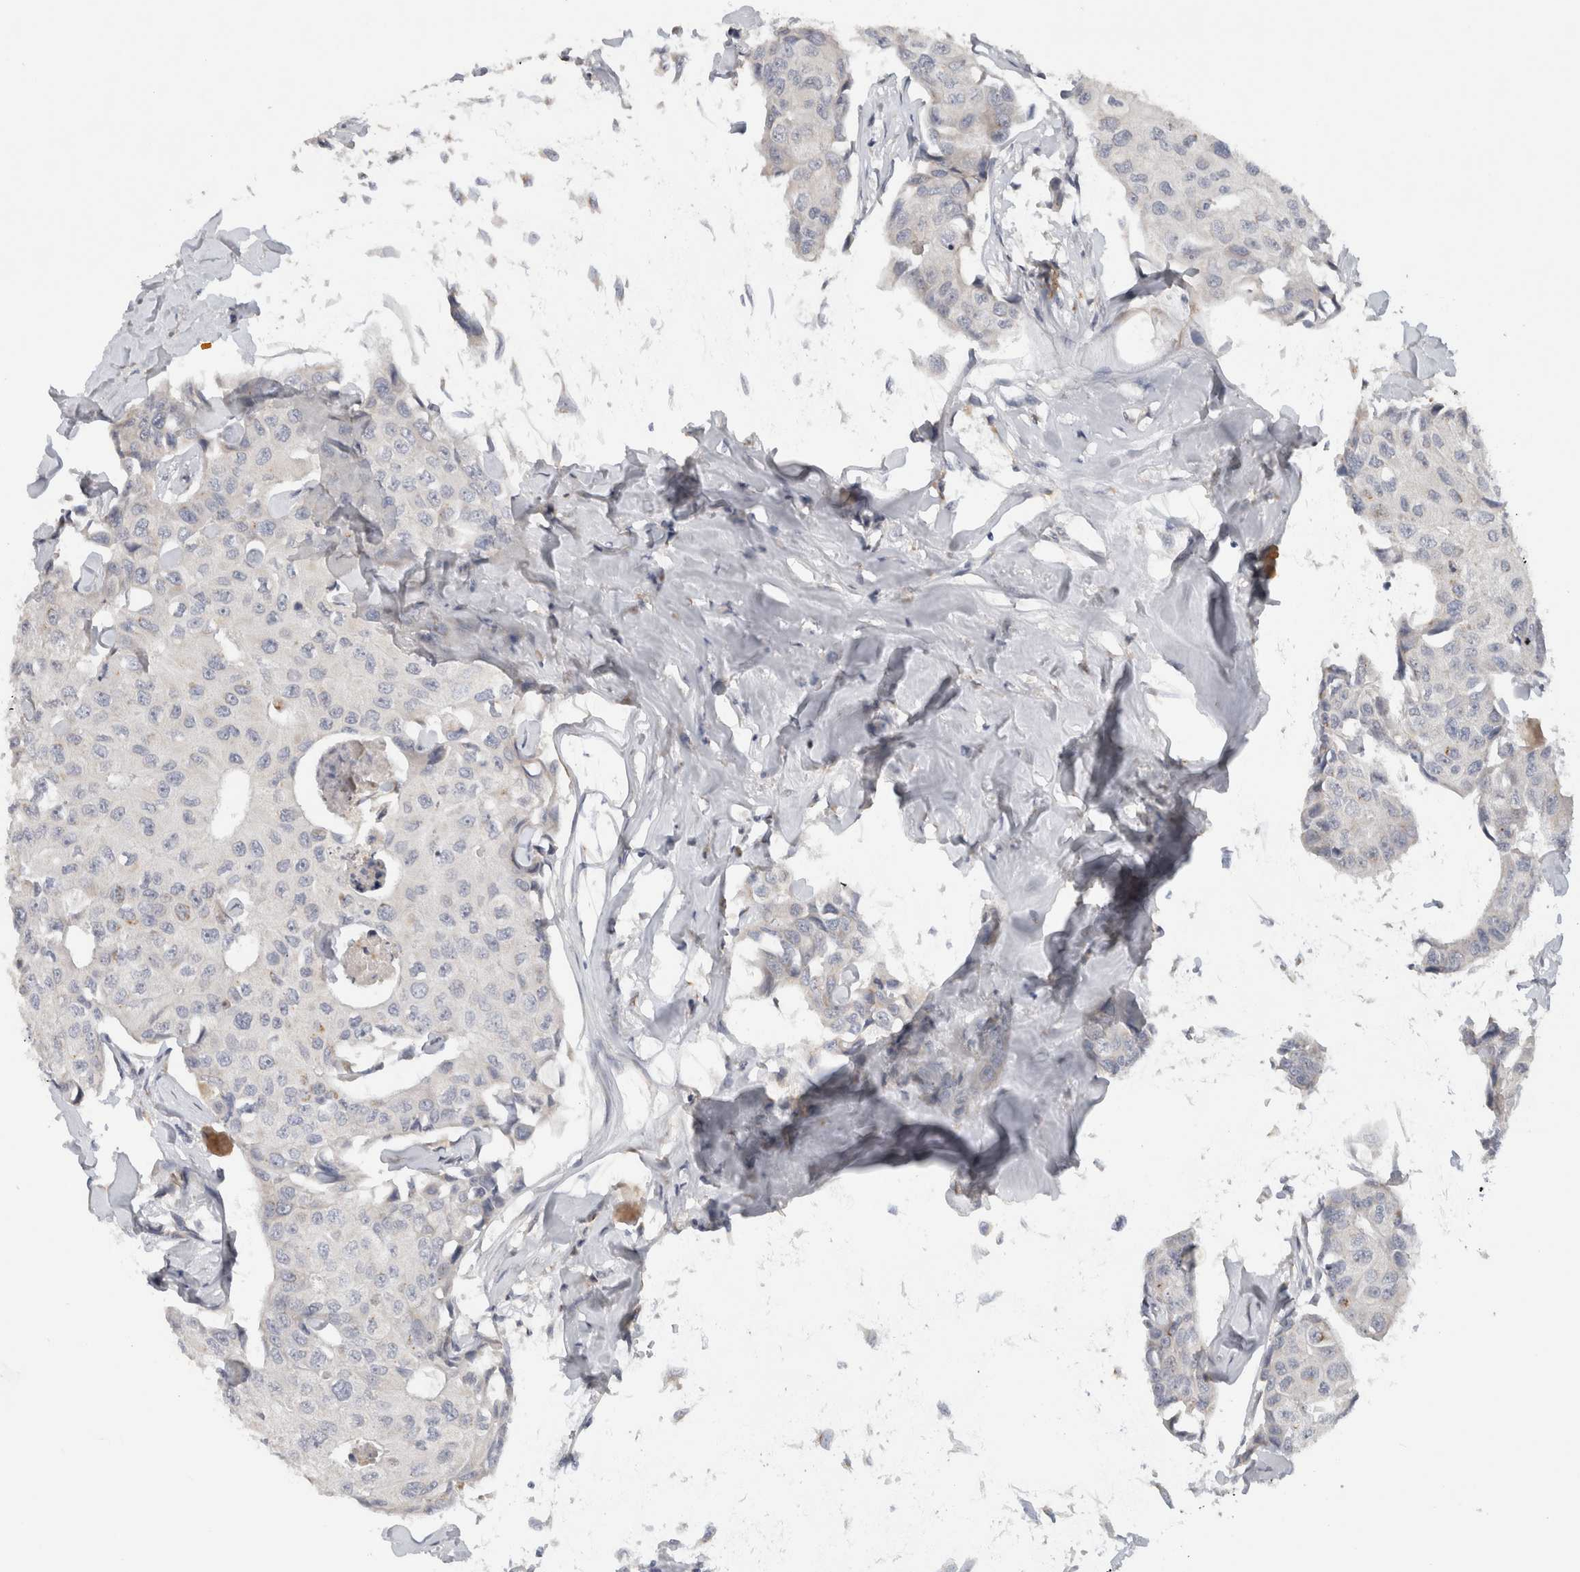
{"staining": {"intensity": "negative", "quantity": "none", "location": "none"}, "tissue": "breast cancer", "cell_type": "Tumor cells", "image_type": "cancer", "snomed": [{"axis": "morphology", "description": "Duct carcinoma"}, {"axis": "topography", "description": "Breast"}], "caption": "Protein analysis of breast cancer shows no significant expression in tumor cells.", "gene": "MGAT1", "patient": {"sex": "female", "age": 80}}